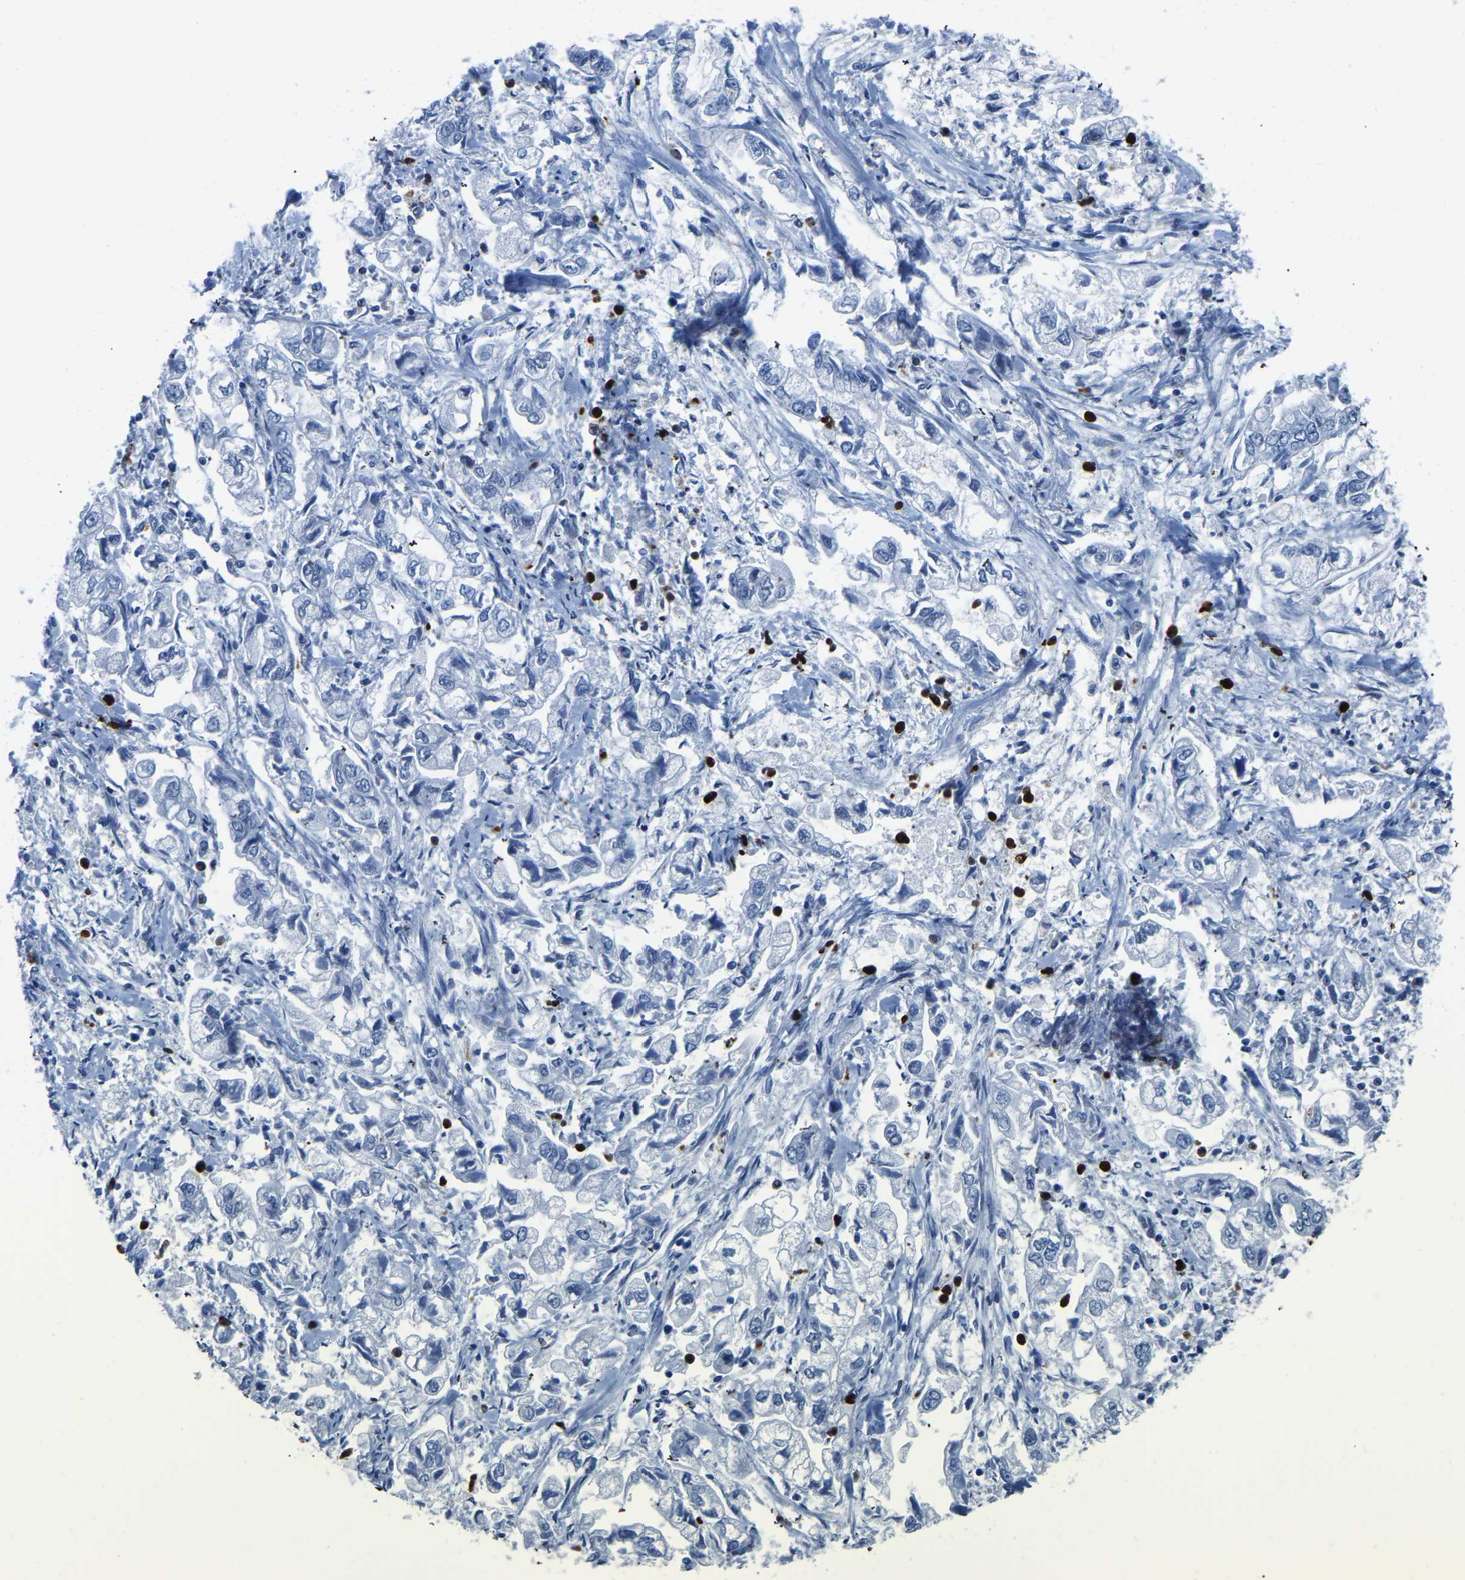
{"staining": {"intensity": "negative", "quantity": "none", "location": "none"}, "tissue": "stomach cancer", "cell_type": "Tumor cells", "image_type": "cancer", "snomed": [{"axis": "morphology", "description": "Normal tissue, NOS"}, {"axis": "morphology", "description": "Adenocarcinoma, NOS"}, {"axis": "topography", "description": "Stomach"}], "caption": "IHC histopathology image of neoplastic tissue: human stomach adenocarcinoma stained with DAB (3,3'-diaminobenzidine) reveals no significant protein staining in tumor cells. (Immunohistochemistry (ihc), brightfield microscopy, high magnification).", "gene": "MS4A3", "patient": {"sex": "male", "age": 62}}